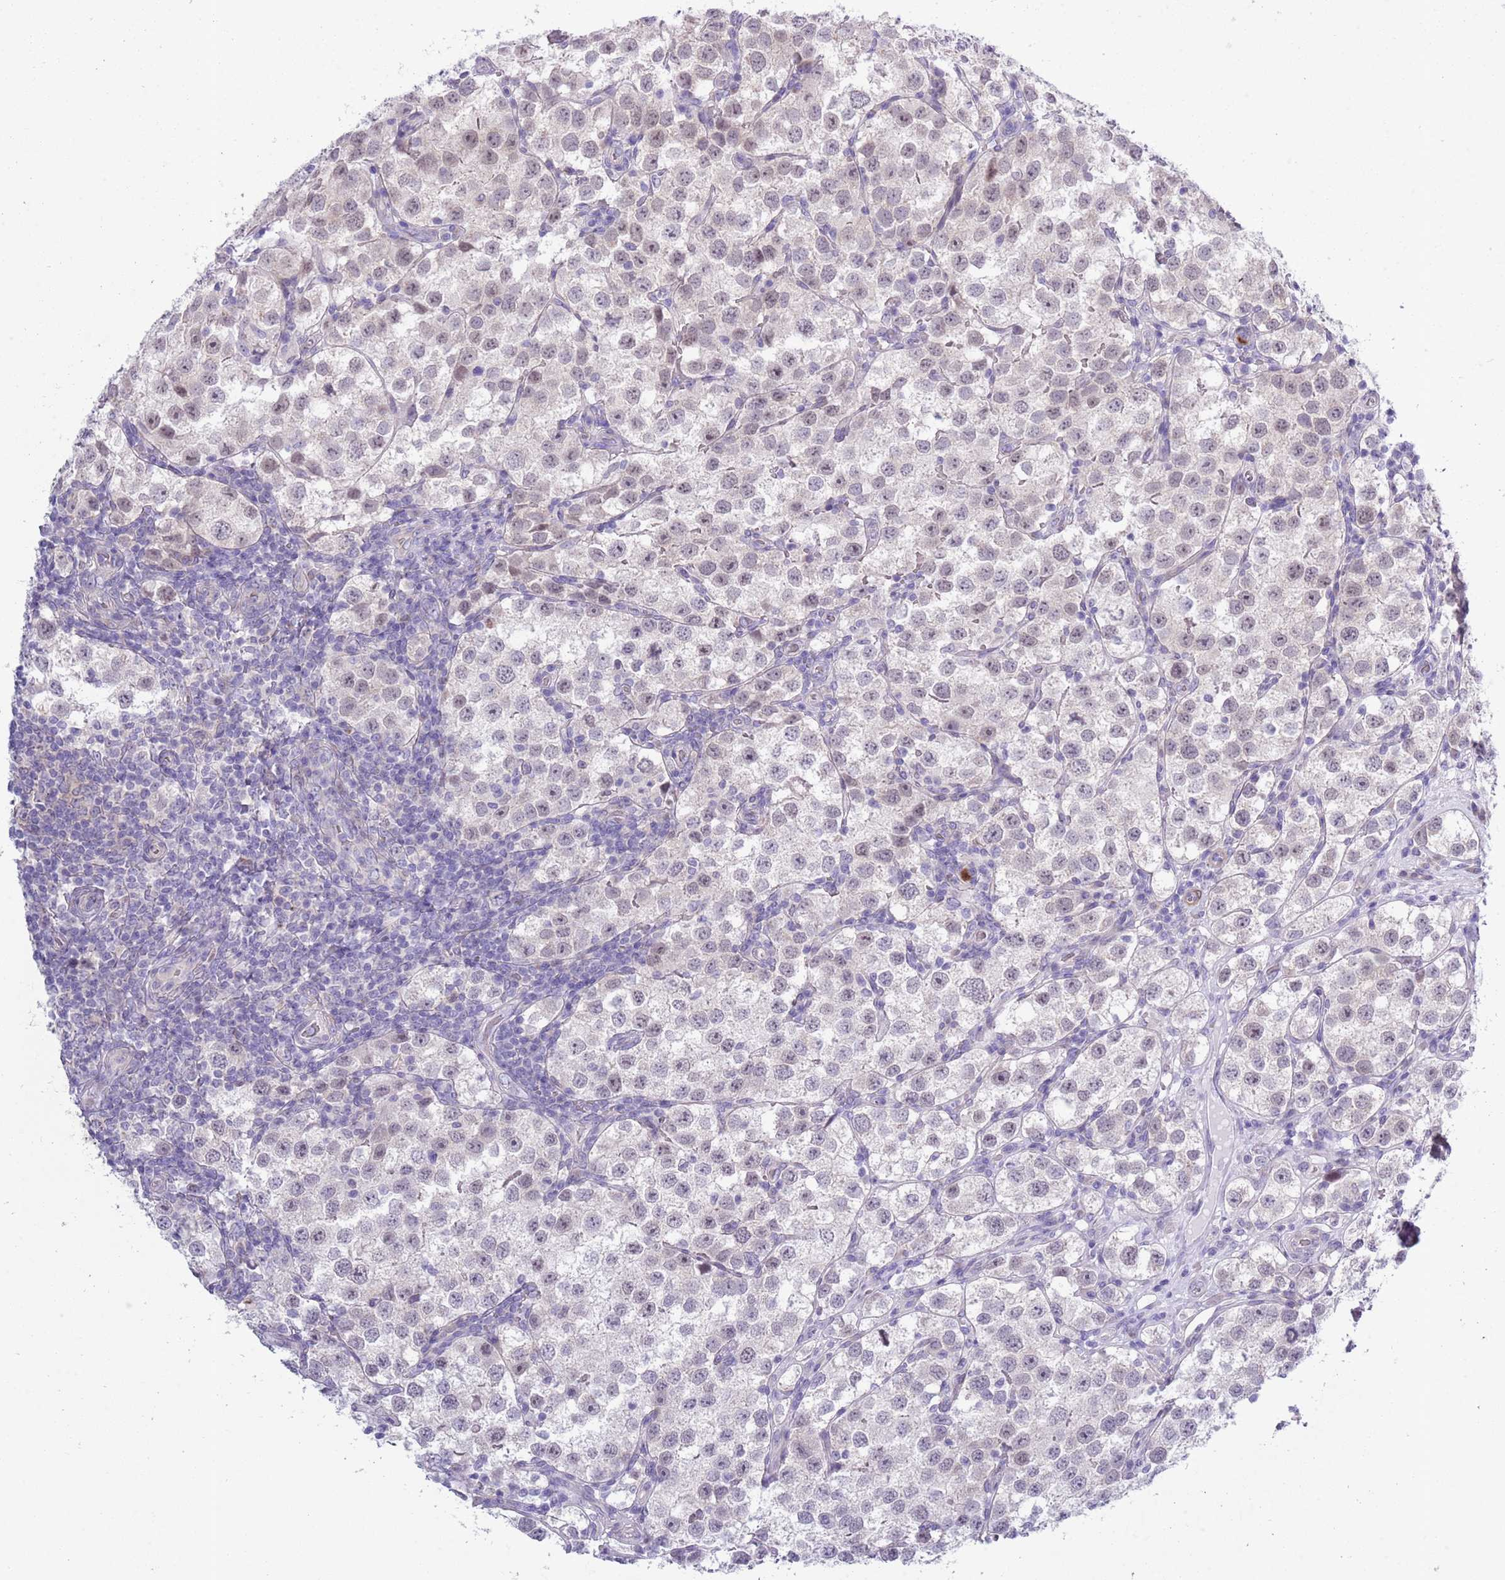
{"staining": {"intensity": "weak", "quantity": "25%-75%", "location": "nuclear"}, "tissue": "testis cancer", "cell_type": "Tumor cells", "image_type": "cancer", "snomed": [{"axis": "morphology", "description": "Seminoma, NOS"}, {"axis": "topography", "description": "Testis"}], "caption": "Approximately 25%-75% of tumor cells in human testis cancer (seminoma) display weak nuclear protein positivity as visualized by brown immunohistochemical staining.", "gene": "ZFP2", "patient": {"sex": "male", "age": 37}}